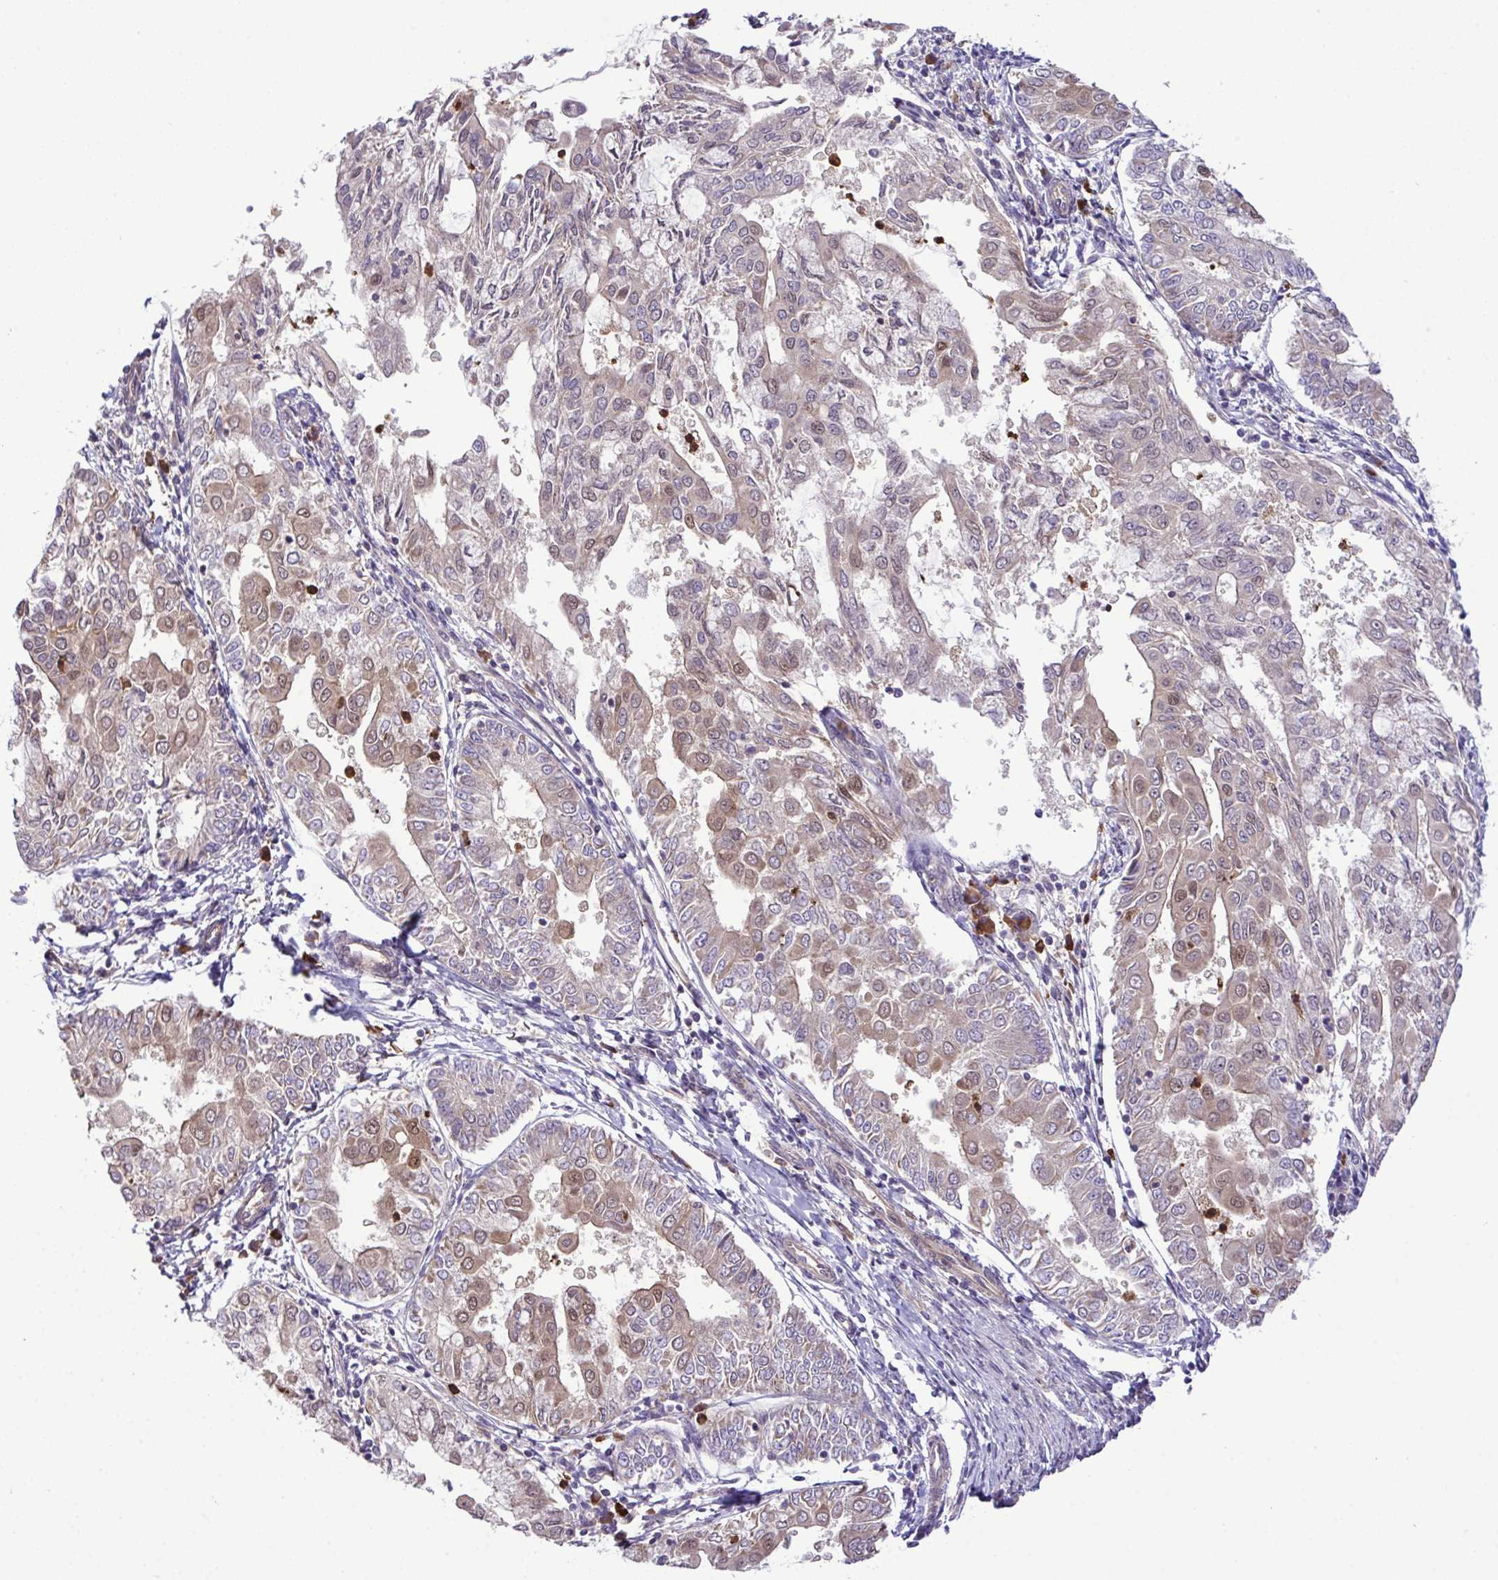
{"staining": {"intensity": "moderate", "quantity": "25%-75%", "location": "cytoplasmic/membranous,nuclear"}, "tissue": "endometrial cancer", "cell_type": "Tumor cells", "image_type": "cancer", "snomed": [{"axis": "morphology", "description": "Adenocarcinoma, NOS"}, {"axis": "topography", "description": "Endometrium"}], "caption": "High-magnification brightfield microscopy of endometrial cancer stained with DAB (brown) and counterstained with hematoxylin (blue). tumor cells exhibit moderate cytoplasmic/membranous and nuclear positivity is identified in approximately25%-75% of cells. (IHC, brightfield microscopy, high magnification).", "gene": "CMPK1", "patient": {"sex": "female", "age": 68}}